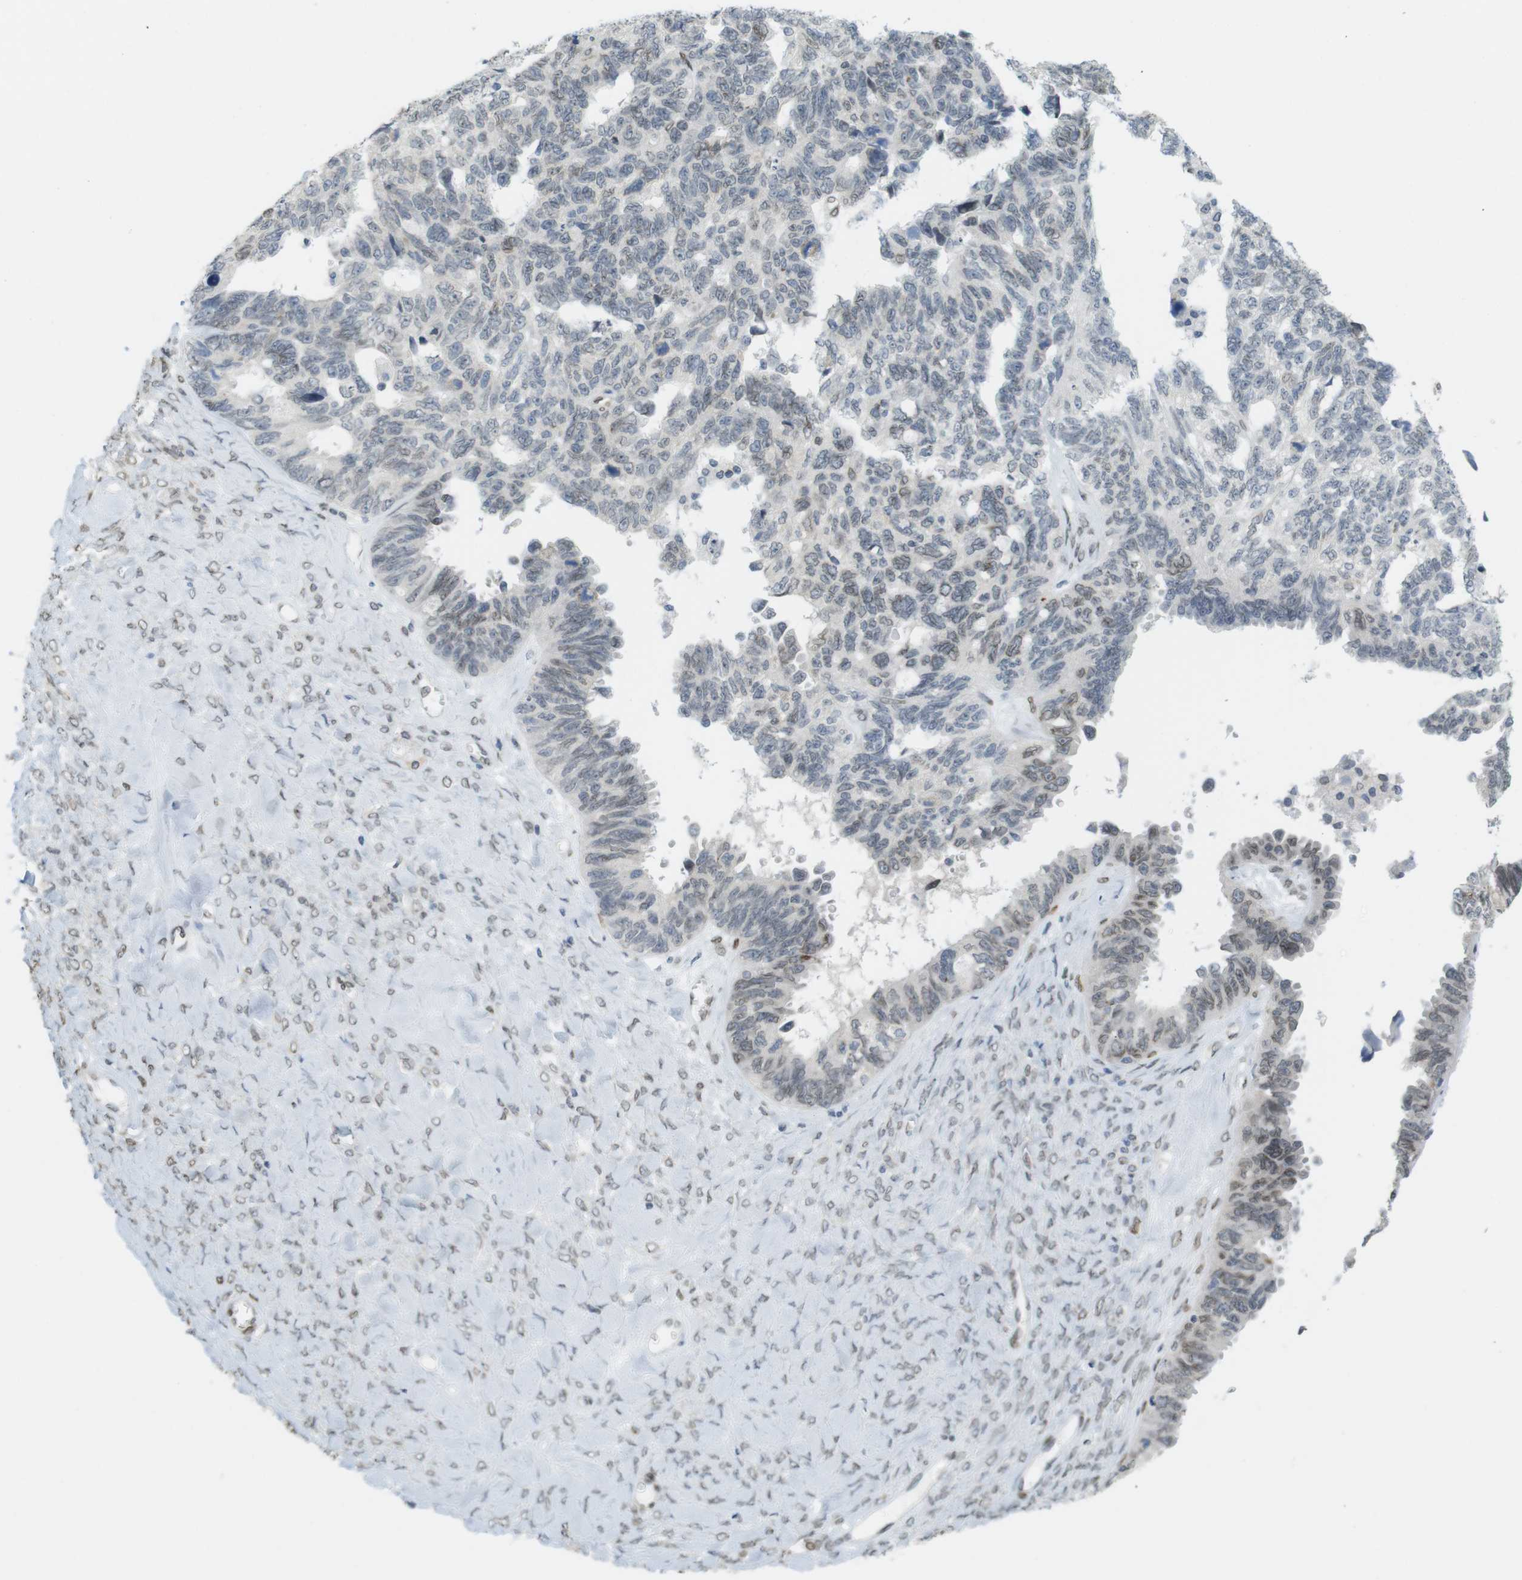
{"staining": {"intensity": "weak", "quantity": "<25%", "location": "nuclear"}, "tissue": "ovarian cancer", "cell_type": "Tumor cells", "image_type": "cancer", "snomed": [{"axis": "morphology", "description": "Cystadenocarcinoma, serous, NOS"}, {"axis": "topography", "description": "Ovary"}], "caption": "Tumor cells are negative for brown protein staining in ovarian serous cystadenocarcinoma.", "gene": "ARL6IP6", "patient": {"sex": "female", "age": 79}}